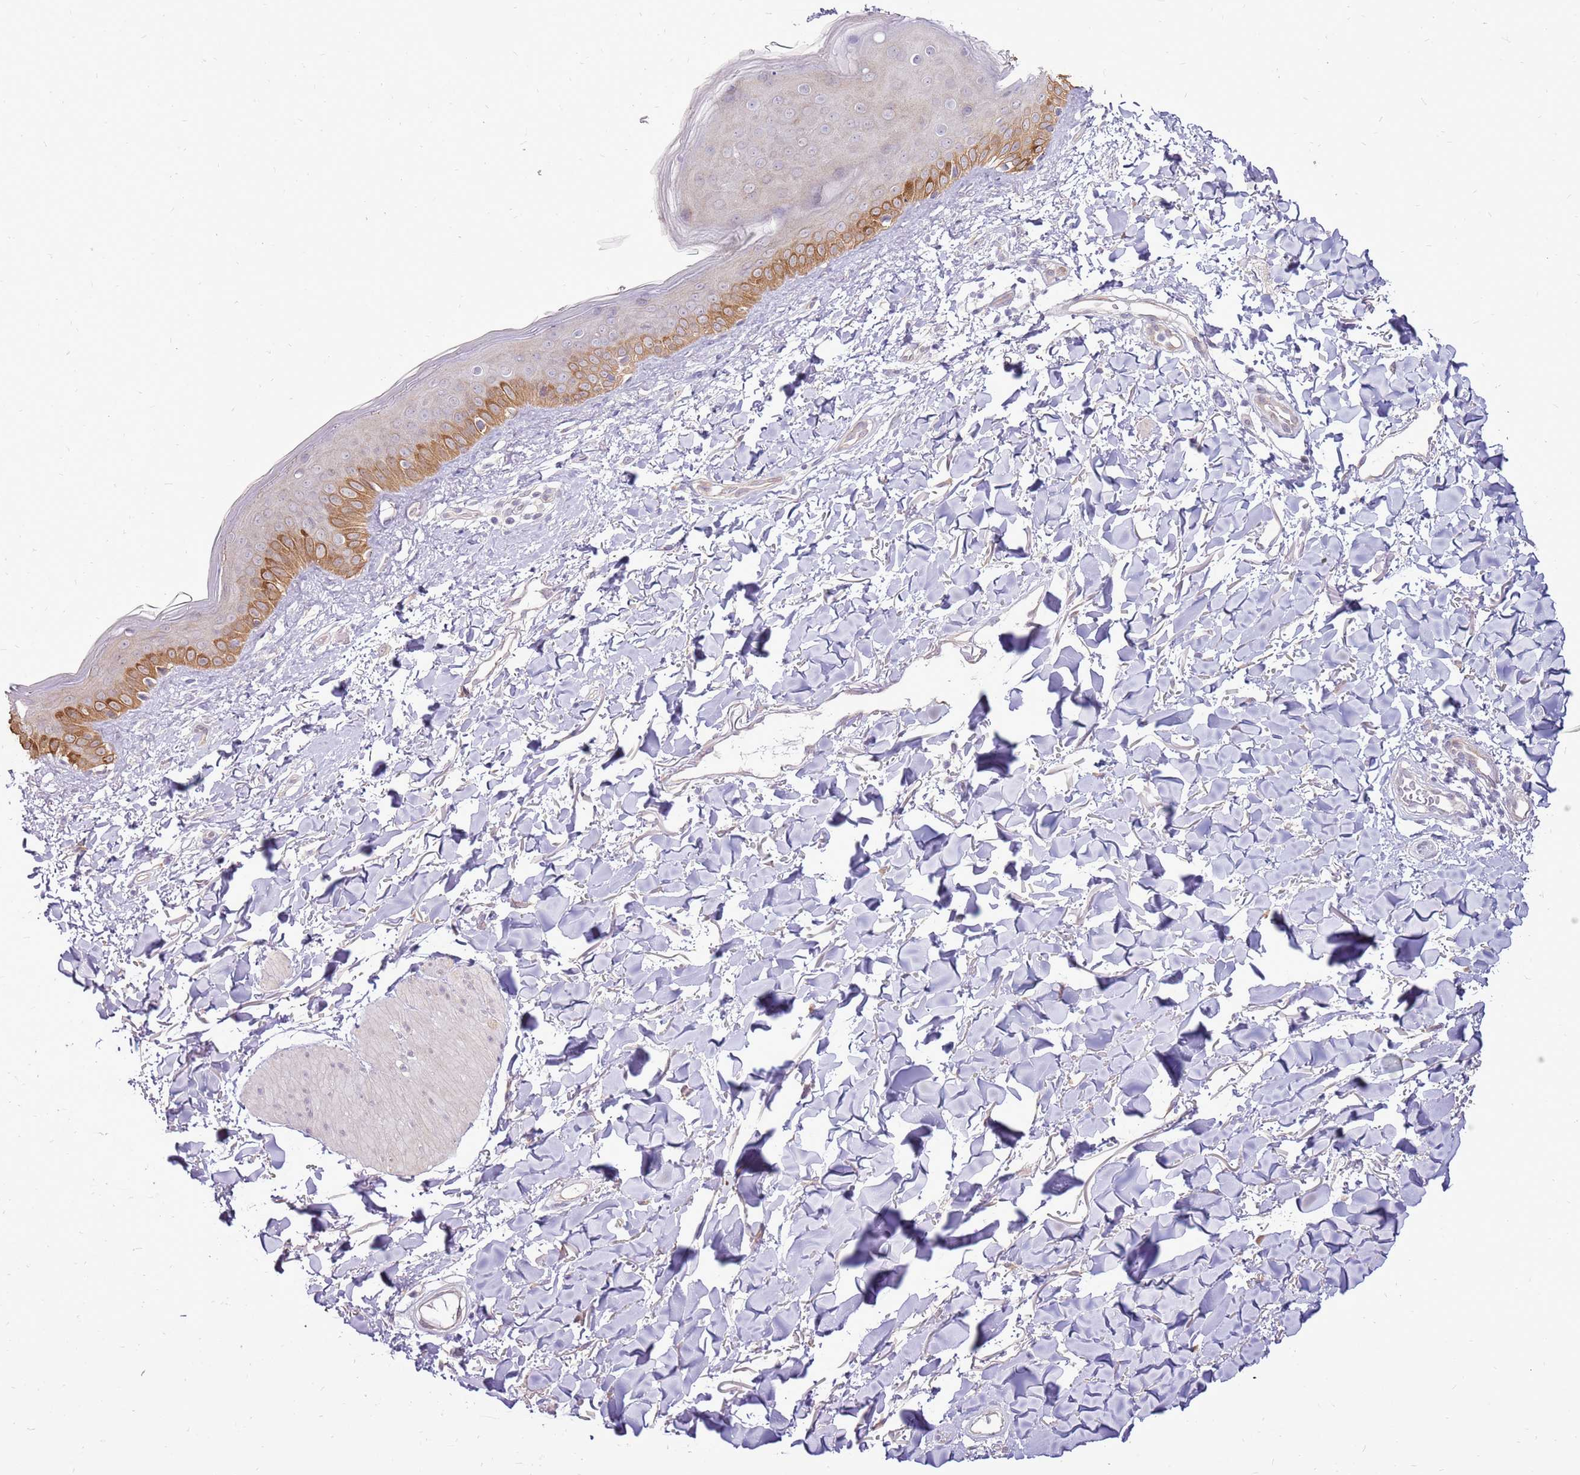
{"staining": {"intensity": "negative", "quantity": "none", "location": "none"}, "tissue": "skin", "cell_type": "Fibroblasts", "image_type": "normal", "snomed": [{"axis": "morphology", "description": "Normal tissue, NOS"}, {"axis": "topography", "description": "Skin"}], "caption": "This is an IHC photomicrograph of unremarkable skin. There is no positivity in fibroblasts.", "gene": "UGGT2", "patient": {"sex": "female", "age": 58}}